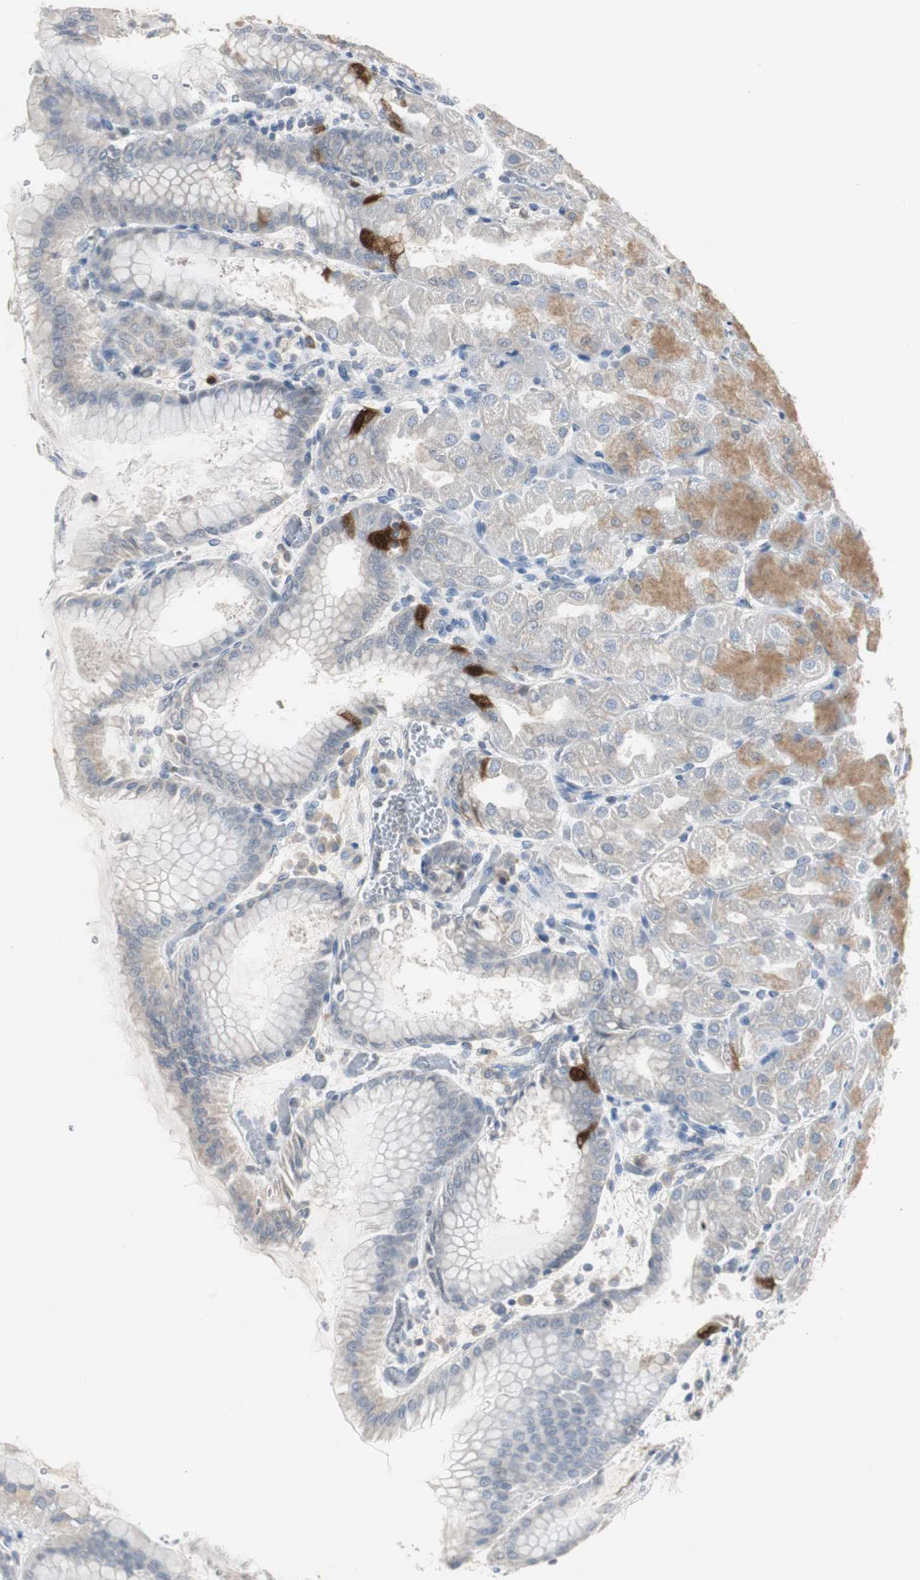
{"staining": {"intensity": "strong", "quantity": "<25%", "location": "cytoplasmic/membranous,nuclear"}, "tissue": "stomach", "cell_type": "Glandular cells", "image_type": "normal", "snomed": [{"axis": "morphology", "description": "Normal tissue, NOS"}, {"axis": "topography", "description": "Stomach, upper"}], "caption": "High-power microscopy captured an IHC image of normal stomach, revealing strong cytoplasmic/membranous,nuclear expression in approximately <25% of glandular cells. Immunohistochemistry (ihc) stains the protein in brown and the nuclei are stained blue.", "gene": "TK1", "patient": {"sex": "female", "age": 56}}